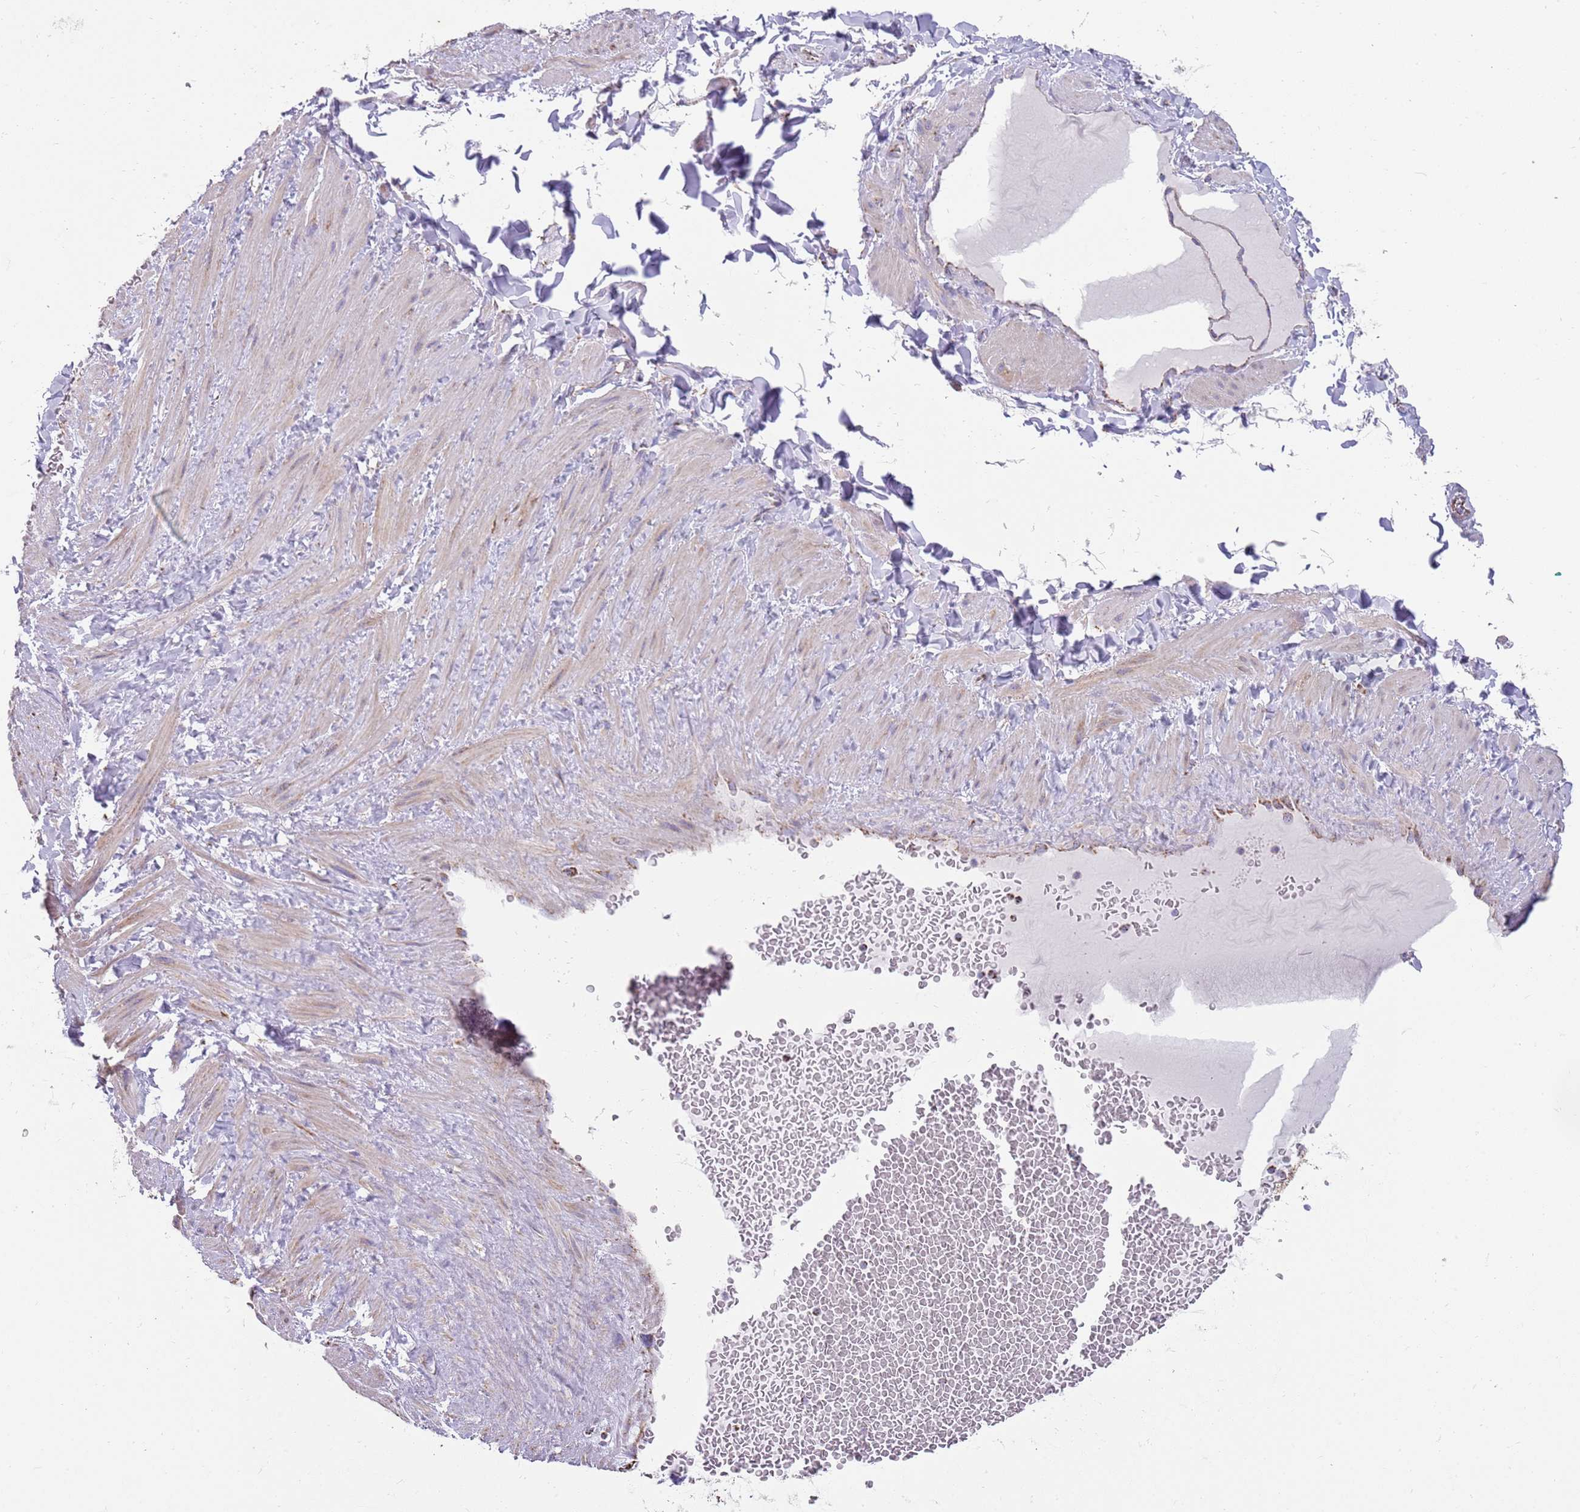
{"staining": {"intensity": "negative", "quantity": "none", "location": "none"}, "tissue": "adipose tissue", "cell_type": "Adipocytes", "image_type": "normal", "snomed": [{"axis": "morphology", "description": "Normal tissue, NOS"}, {"axis": "topography", "description": "Soft tissue"}, {"axis": "topography", "description": "Vascular tissue"}], "caption": "Immunohistochemistry histopathology image of benign adipose tissue: adipose tissue stained with DAB (3,3'-diaminobenzidine) exhibits no significant protein positivity in adipocytes. (DAB IHC with hematoxylin counter stain).", "gene": "TTLL1", "patient": {"sex": "male", "age": 54}}